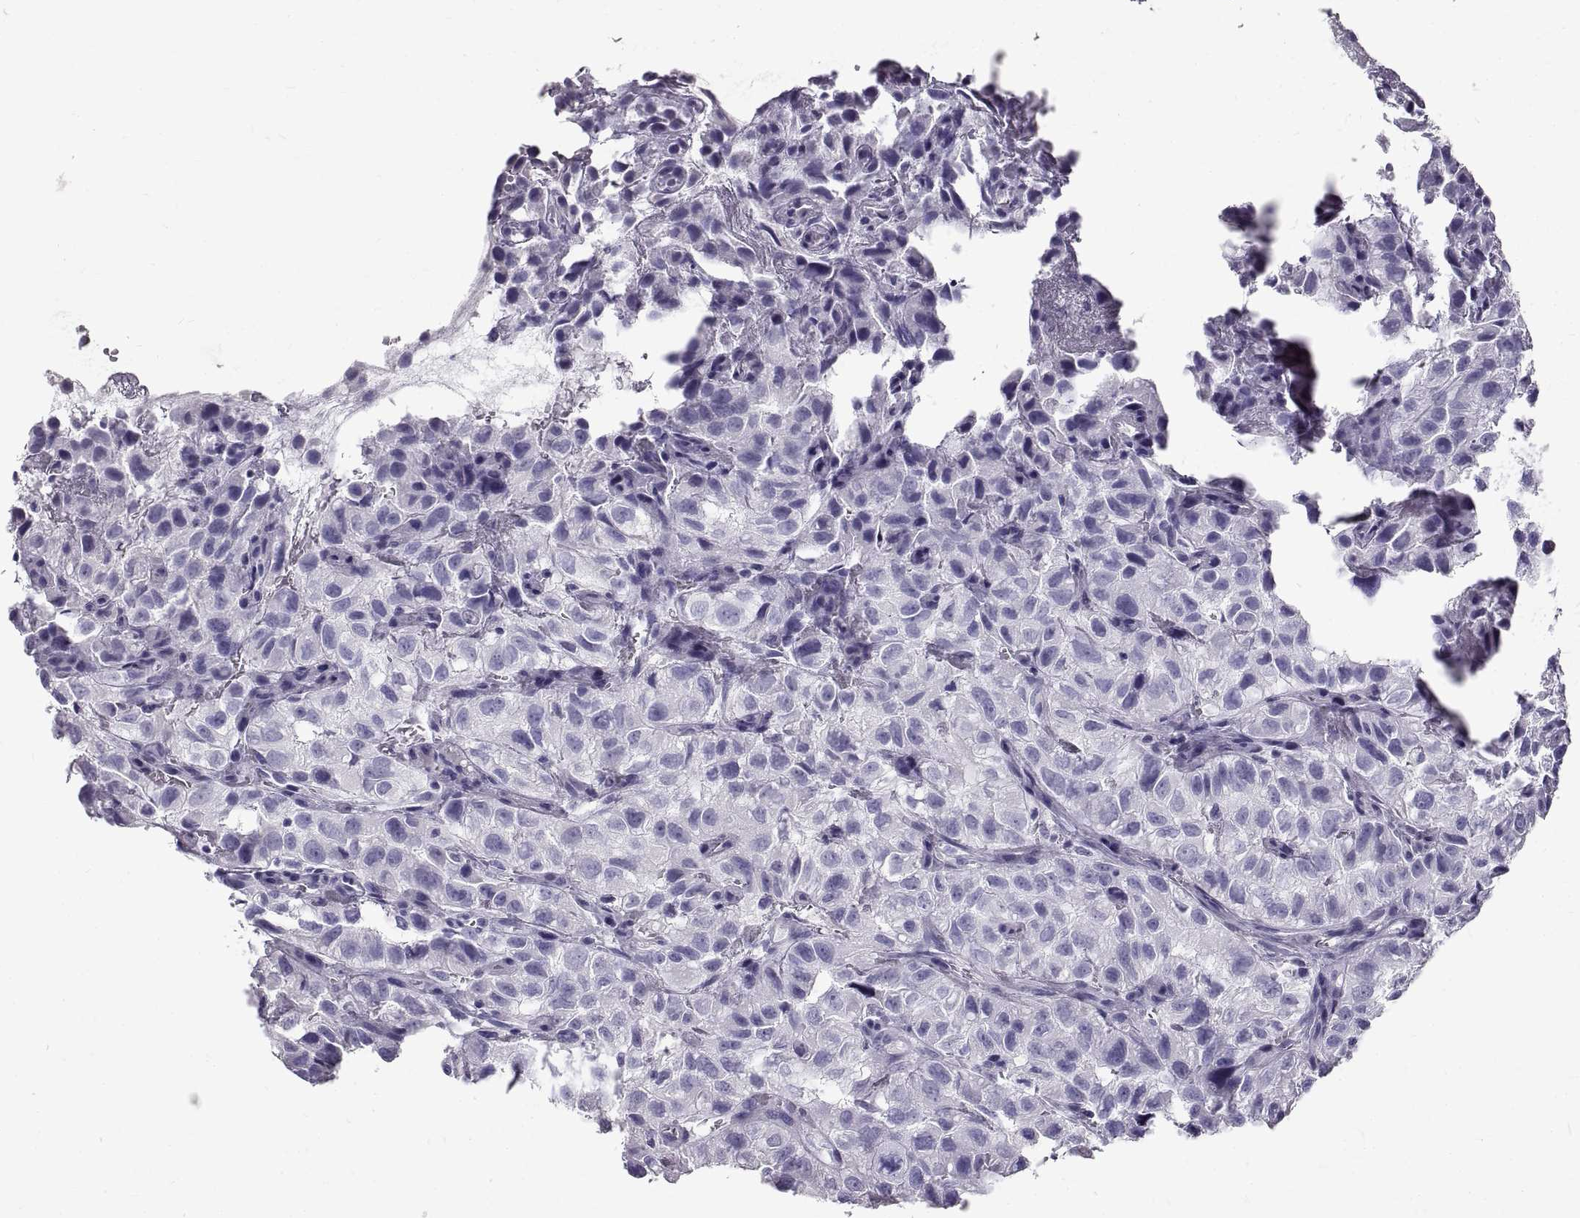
{"staining": {"intensity": "negative", "quantity": "none", "location": "none"}, "tissue": "renal cancer", "cell_type": "Tumor cells", "image_type": "cancer", "snomed": [{"axis": "morphology", "description": "Adenocarcinoma, NOS"}, {"axis": "topography", "description": "Kidney"}], "caption": "Human renal cancer stained for a protein using IHC demonstrates no positivity in tumor cells.", "gene": "GNG12", "patient": {"sex": "male", "age": 64}}